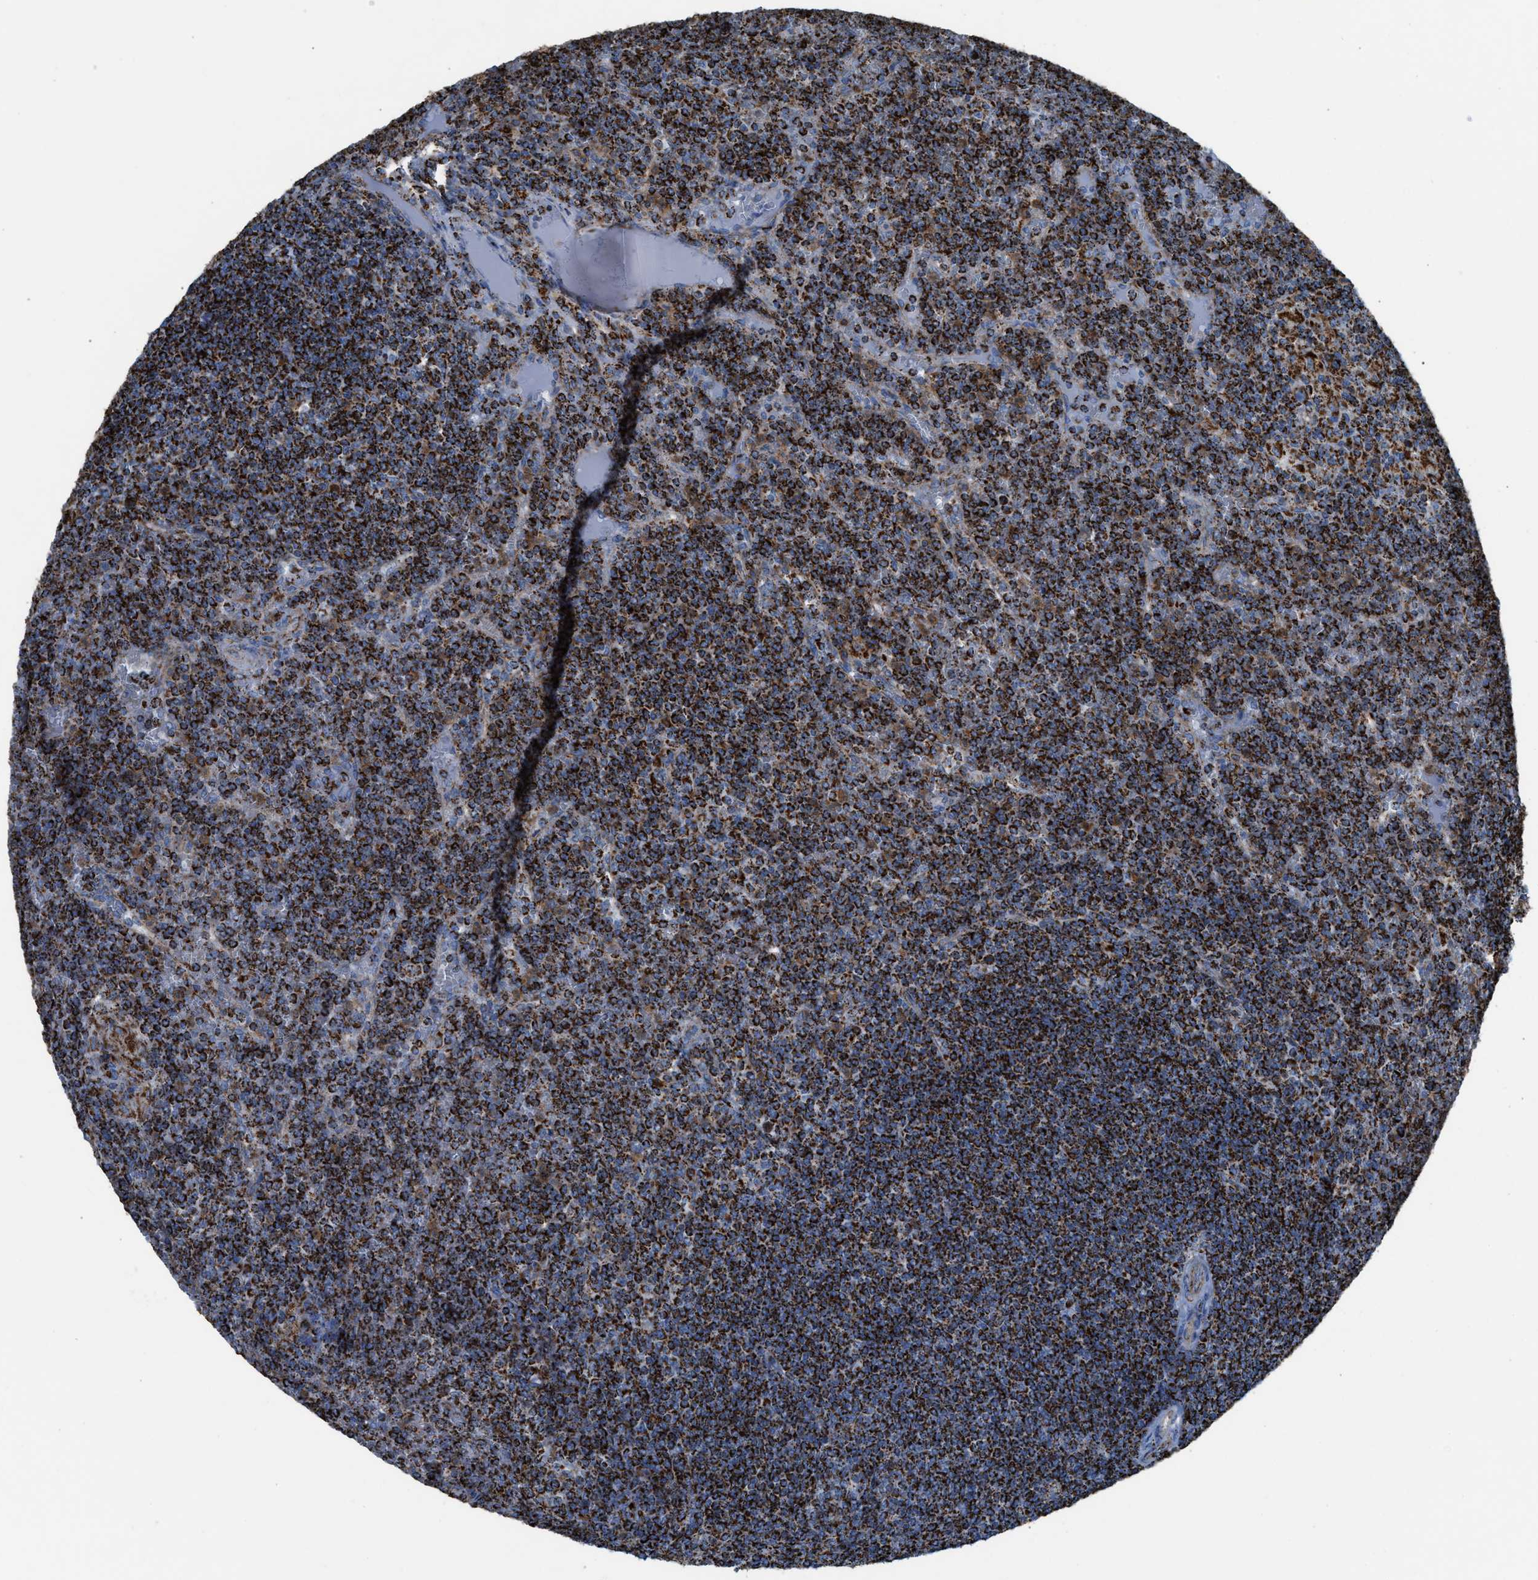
{"staining": {"intensity": "strong", "quantity": ">75%", "location": "cytoplasmic/membranous"}, "tissue": "lymphoma", "cell_type": "Tumor cells", "image_type": "cancer", "snomed": [{"axis": "morphology", "description": "Malignant lymphoma, non-Hodgkin's type, Low grade"}, {"axis": "topography", "description": "Spleen"}], "caption": "Immunohistochemistry (IHC) staining of lymphoma, which exhibits high levels of strong cytoplasmic/membranous positivity in approximately >75% of tumor cells indicating strong cytoplasmic/membranous protein expression. The staining was performed using DAB (brown) for protein detection and nuclei were counterstained in hematoxylin (blue).", "gene": "ECHS1", "patient": {"sex": "female", "age": 19}}